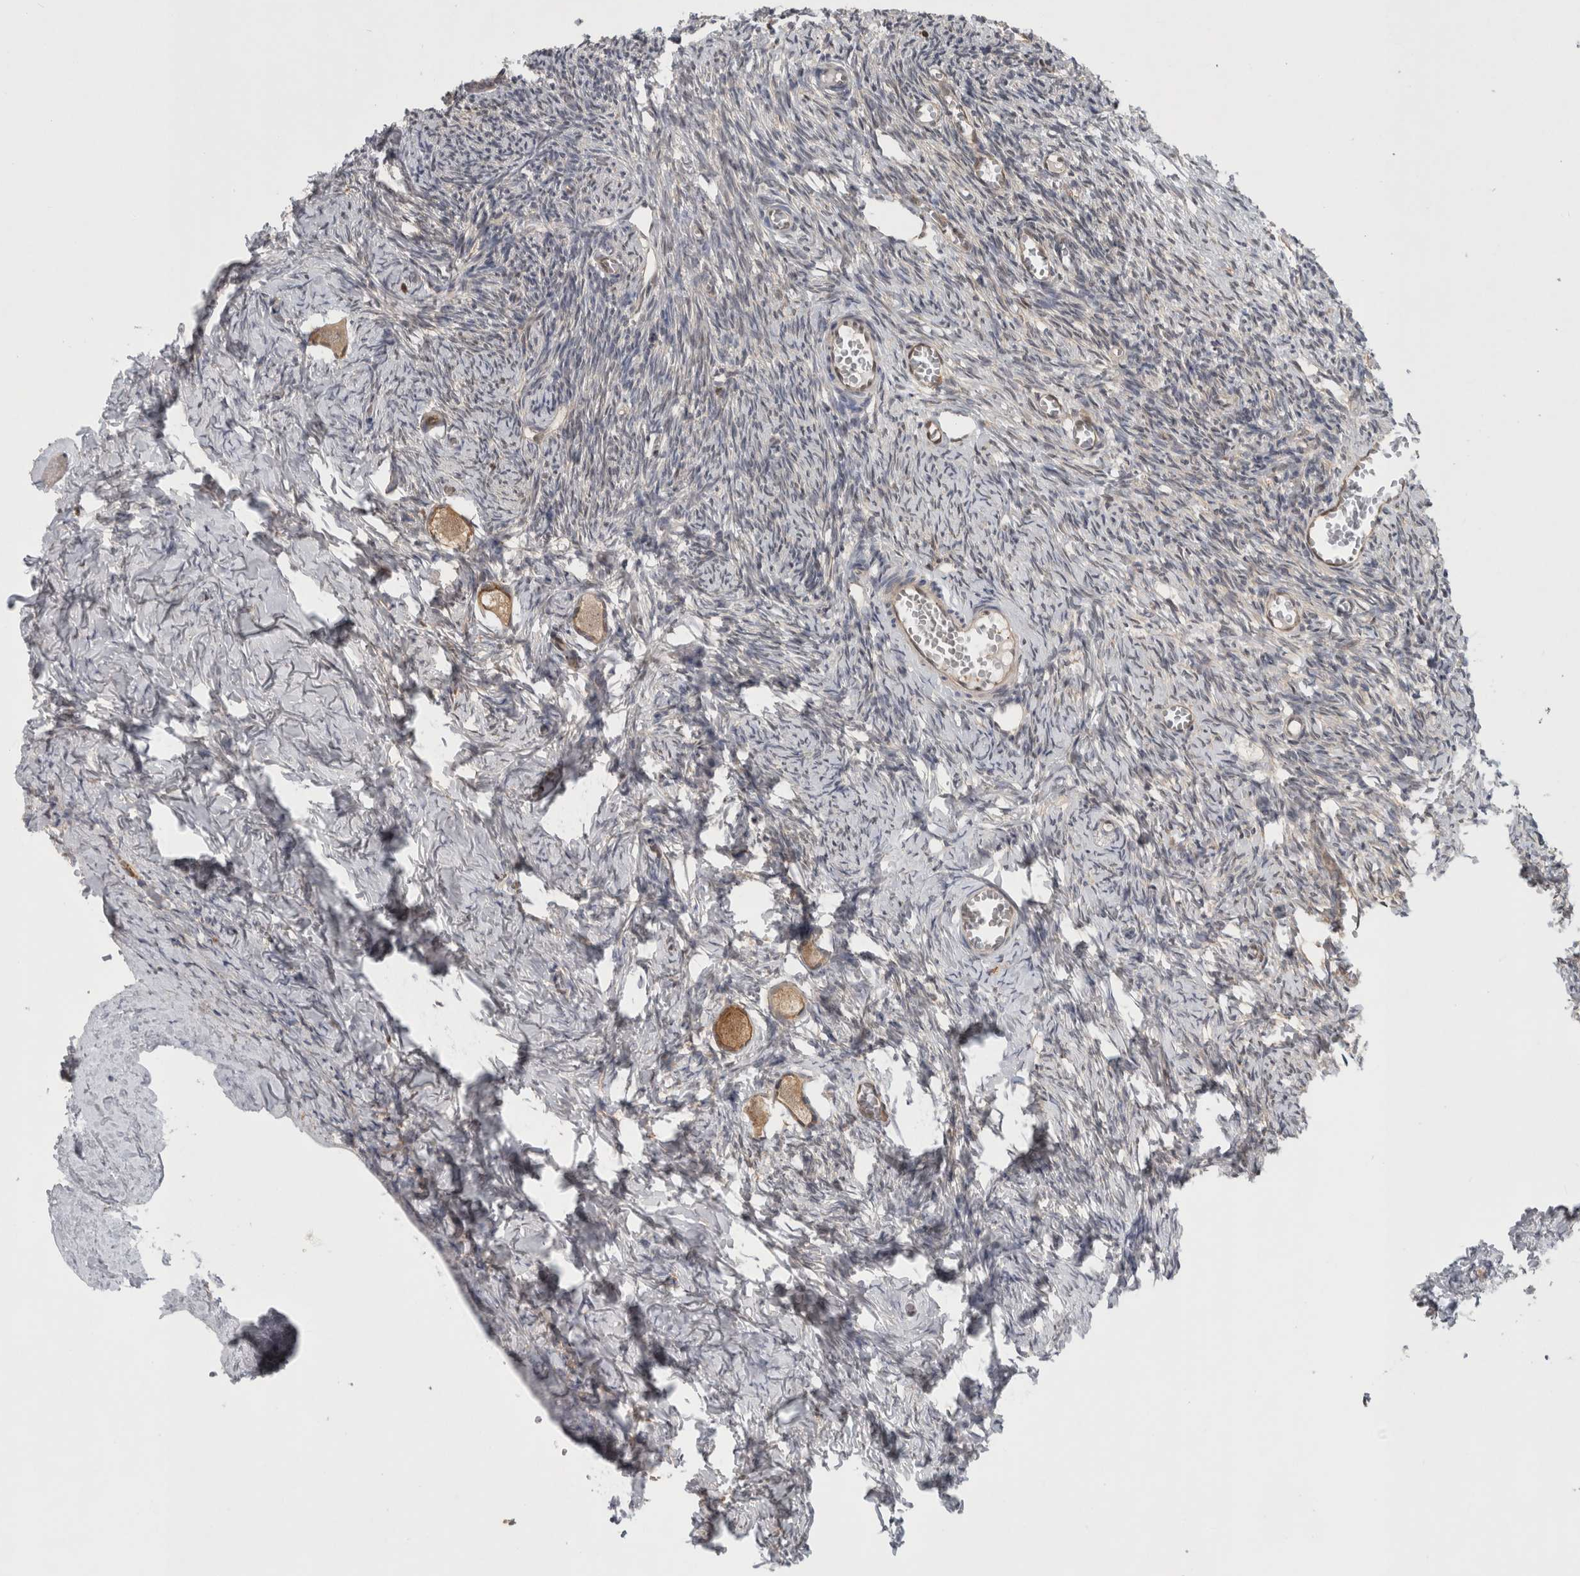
{"staining": {"intensity": "moderate", "quantity": ">75%", "location": "cytoplasmic/membranous"}, "tissue": "ovary", "cell_type": "Follicle cells", "image_type": "normal", "snomed": [{"axis": "morphology", "description": "Normal tissue, NOS"}, {"axis": "topography", "description": "Ovary"}], "caption": "Ovary stained with DAB immunohistochemistry displays medium levels of moderate cytoplasmic/membranous expression in approximately >75% of follicle cells.", "gene": "ASTN2", "patient": {"sex": "female", "age": 27}}